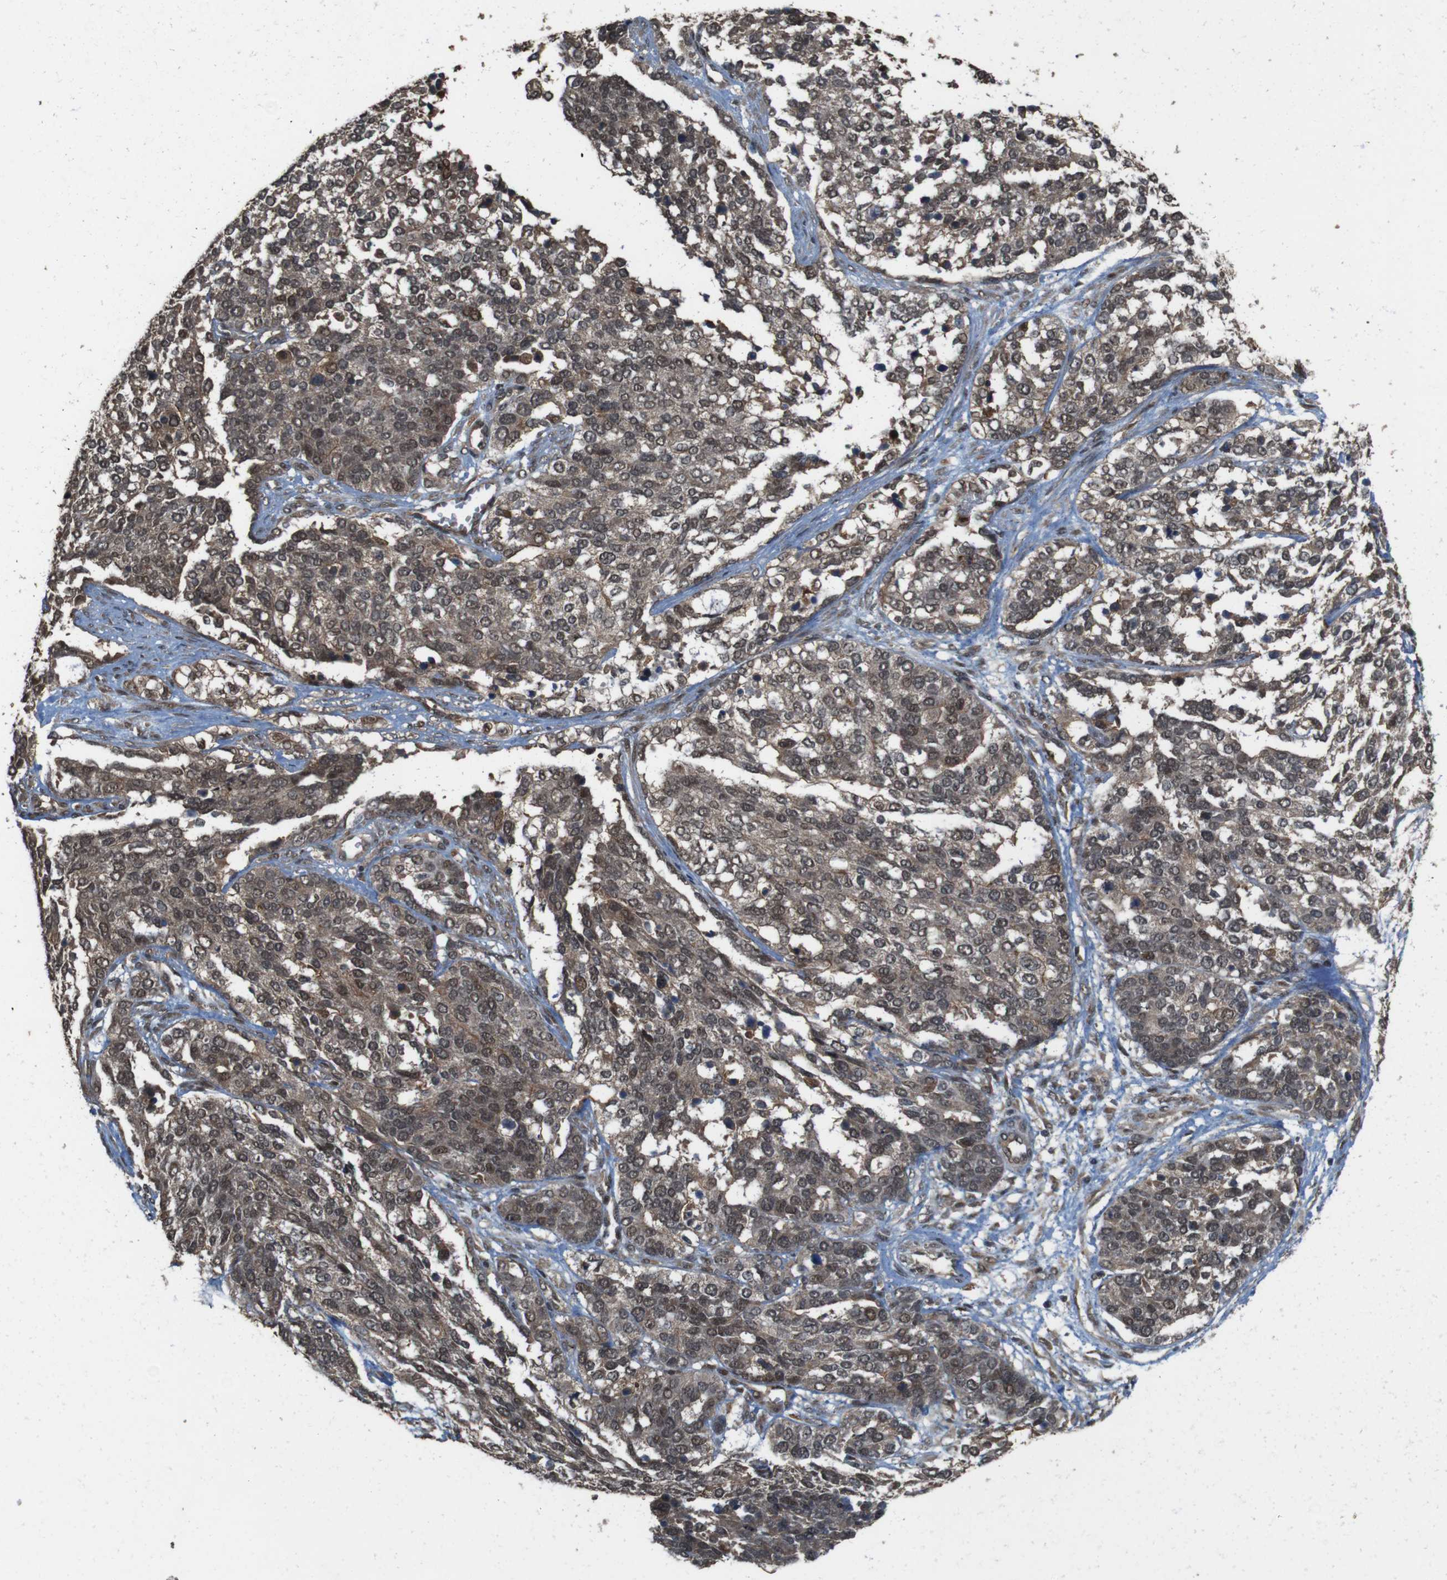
{"staining": {"intensity": "moderate", "quantity": ">75%", "location": "cytoplasmic/membranous,nuclear"}, "tissue": "ovarian cancer", "cell_type": "Tumor cells", "image_type": "cancer", "snomed": [{"axis": "morphology", "description": "Cystadenocarcinoma, serous, NOS"}, {"axis": "topography", "description": "Ovary"}], "caption": "Tumor cells exhibit medium levels of moderate cytoplasmic/membranous and nuclear staining in approximately >75% of cells in ovarian cancer (serous cystadenocarcinoma).", "gene": "CDC34", "patient": {"sex": "female", "age": 44}}